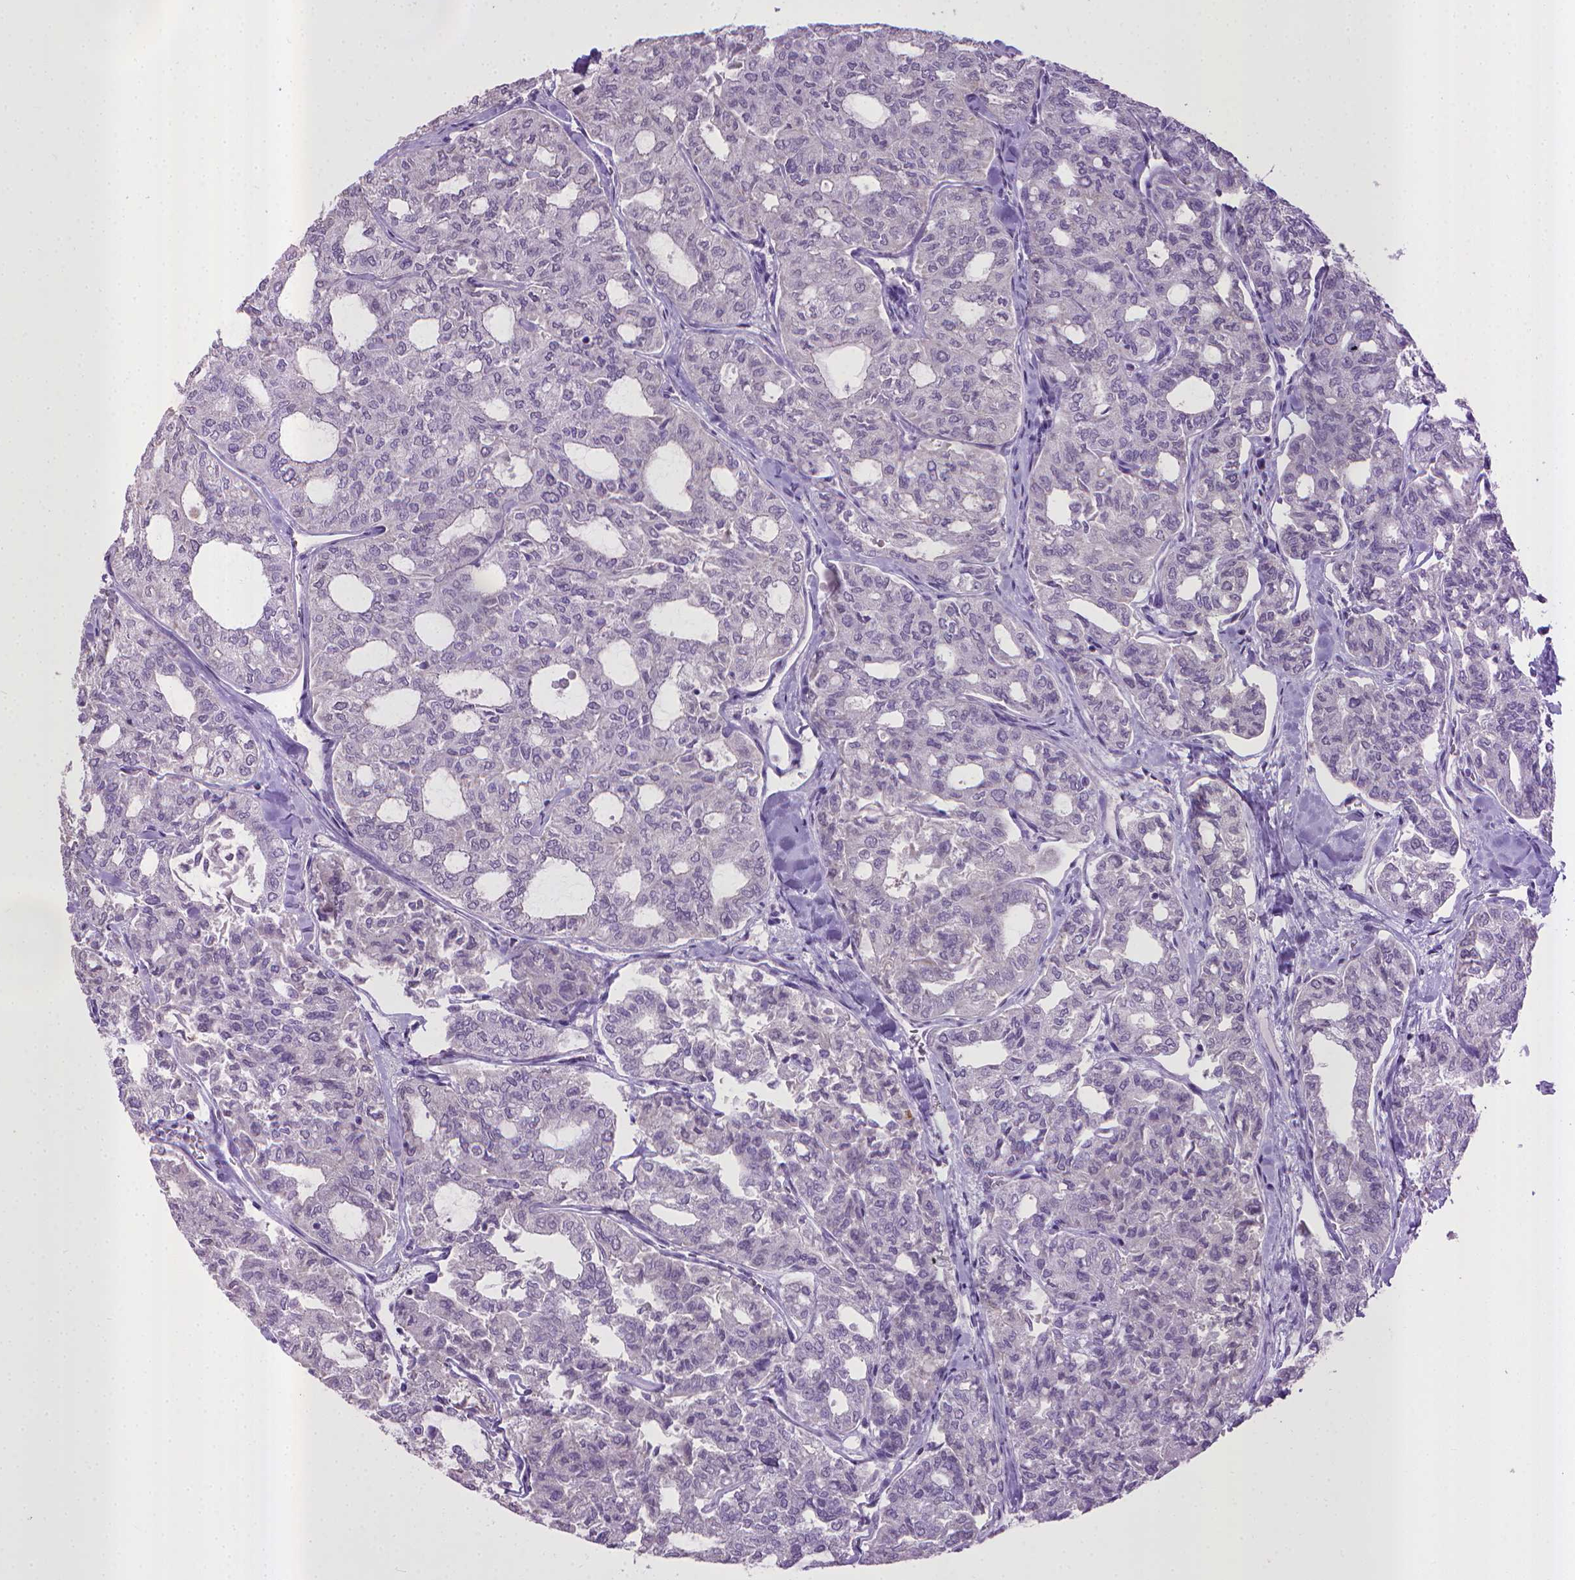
{"staining": {"intensity": "negative", "quantity": "none", "location": "none"}, "tissue": "thyroid cancer", "cell_type": "Tumor cells", "image_type": "cancer", "snomed": [{"axis": "morphology", "description": "Follicular adenoma carcinoma, NOS"}, {"axis": "topography", "description": "Thyroid gland"}], "caption": "Immunohistochemical staining of human thyroid cancer shows no significant expression in tumor cells.", "gene": "KMO", "patient": {"sex": "male", "age": 75}}